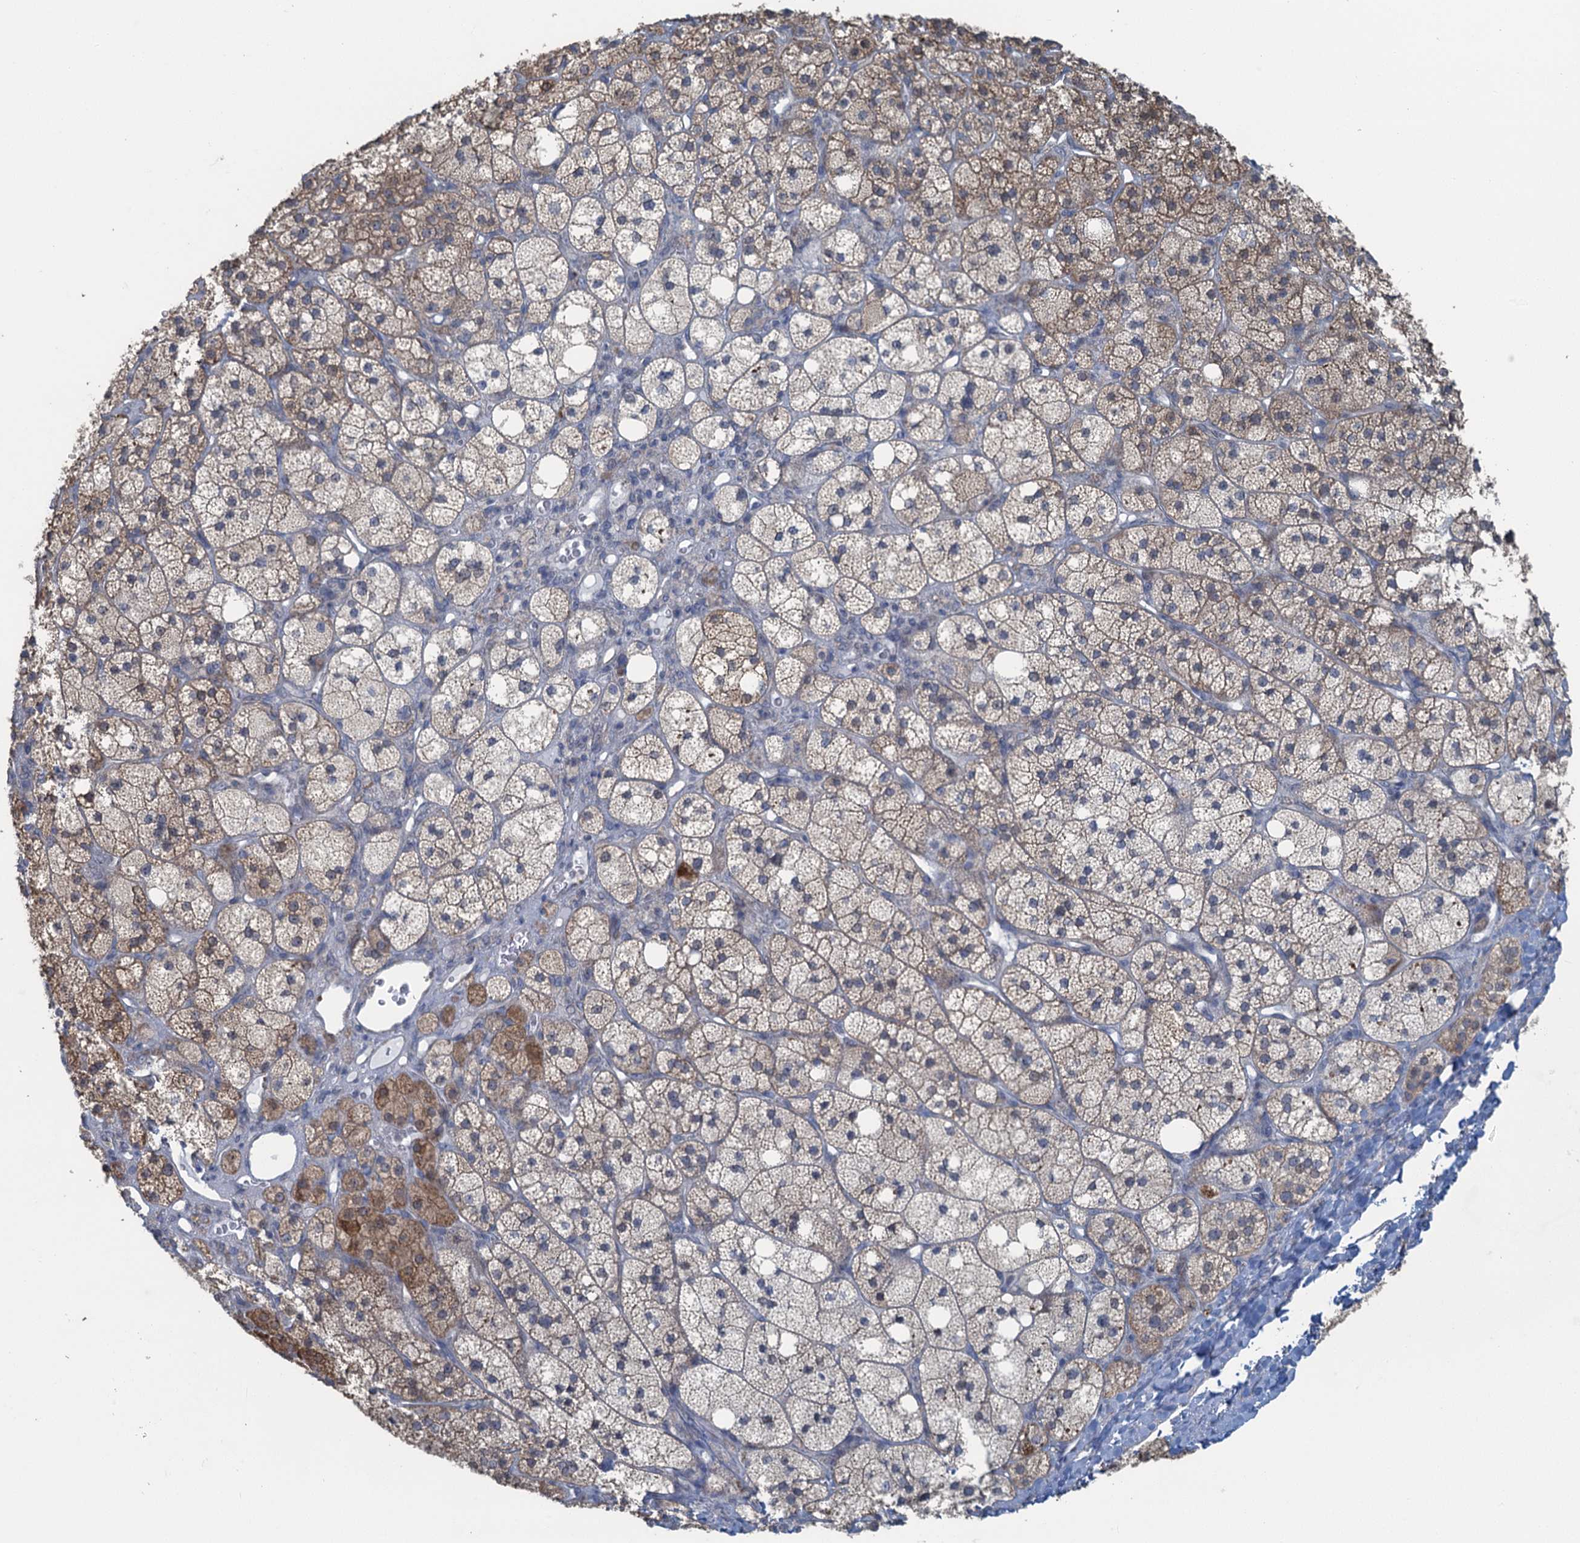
{"staining": {"intensity": "weak", "quantity": "25%-75%", "location": "cytoplasmic/membranous"}, "tissue": "adrenal gland", "cell_type": "Glandular cells", "image_type": "normal", "snomed": [{"axis": "morphology", "description": "Normal tissue, NOS"}, {"axis": "topography", "description": "Adrenal gland"}], "caption": "Adrenal gland stained with immunohistochemistry reveals weak cytoplasmic/membranous staining in about 25%-75% of glandular cells.", "gene": "TEX35", "patient": {"sex": "male", "age": 61}}